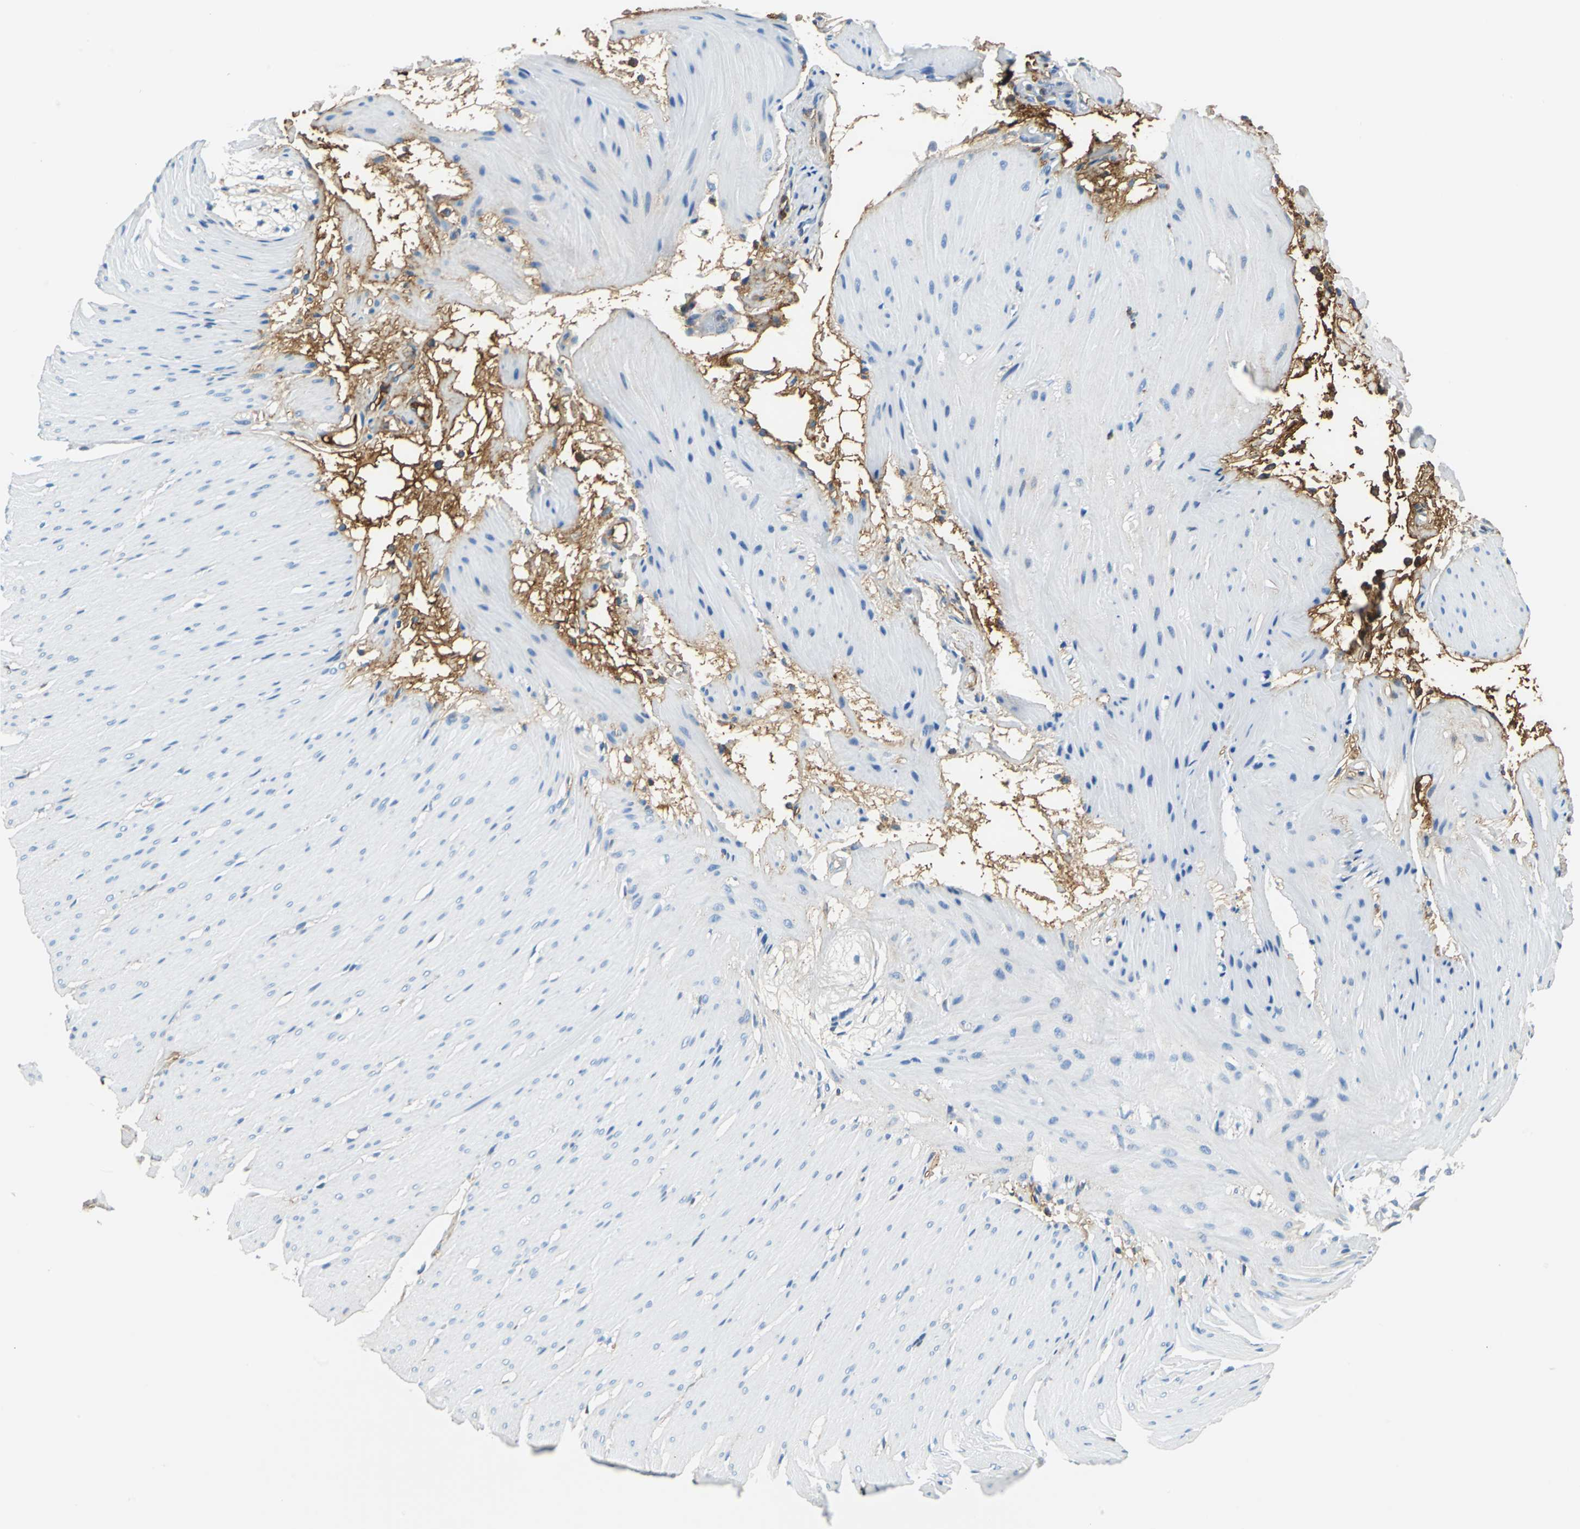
{"staining": {"intensity": "weak", "quantity": "25%-75%", "location": "cytoplasmic/membranous"}, "tissue": "smooth muscle", "cell_type": "Smooth muscle cells", "image_type": "normal", "snomed": [{"axis": "morphology", "description": "Normal tissue, NOS"}, {"axis": "topography", "description": "Smooth muscle"}, {"axis": "topography", "description": "Colon"}], "caption": "Immunohistochemical staining of benign smooth muscle reveals weak cytoplasmic/membranous protein positivity in about 25%-75% of smooth muscle cells.", "gene": "ALB", "patient": {"sex": "male", "age": 67}}